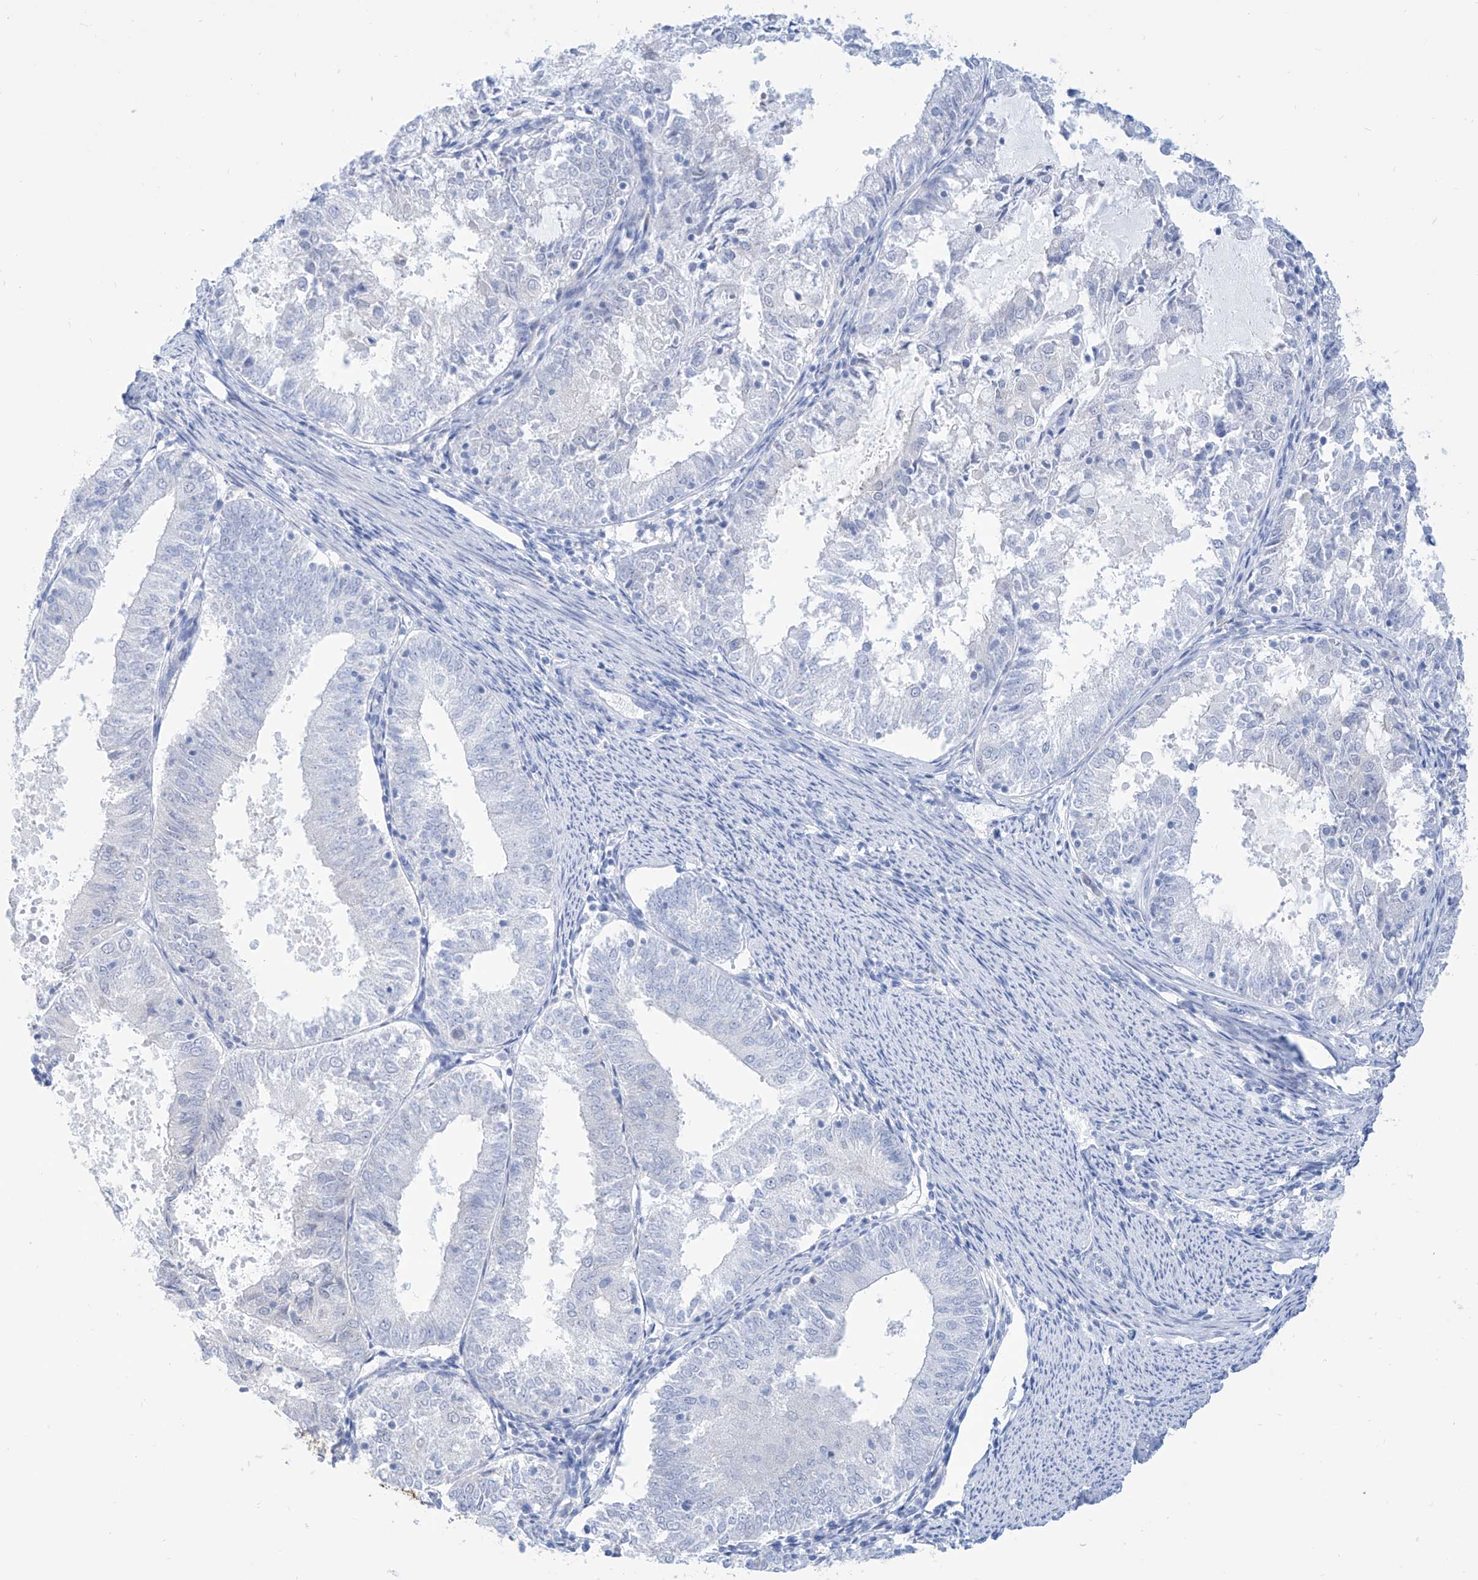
{"staining": {"intensity": "negative", "quantity": "none", "location": "none"}, "tissue": "endometrial cancer", "cell_type": "Tumor cells", "image_type": "cancer", "snomed": [{"axis": "morphology", "description": "Adenocarcinoma, NOS"}, {"axis": "topography", "description": "Endometrium"}], "caption": "Tumor cells show no significant positivity in adenocarcinoma (endometrial). (Stains: DAB (3,3'-diaminobenzidine) IHC with hematoxylin counter stain, Microscopy: brightfield microscopy at high magnification).", "gene": "PDXK", "patient": {"sex": "female", "age": 57}}